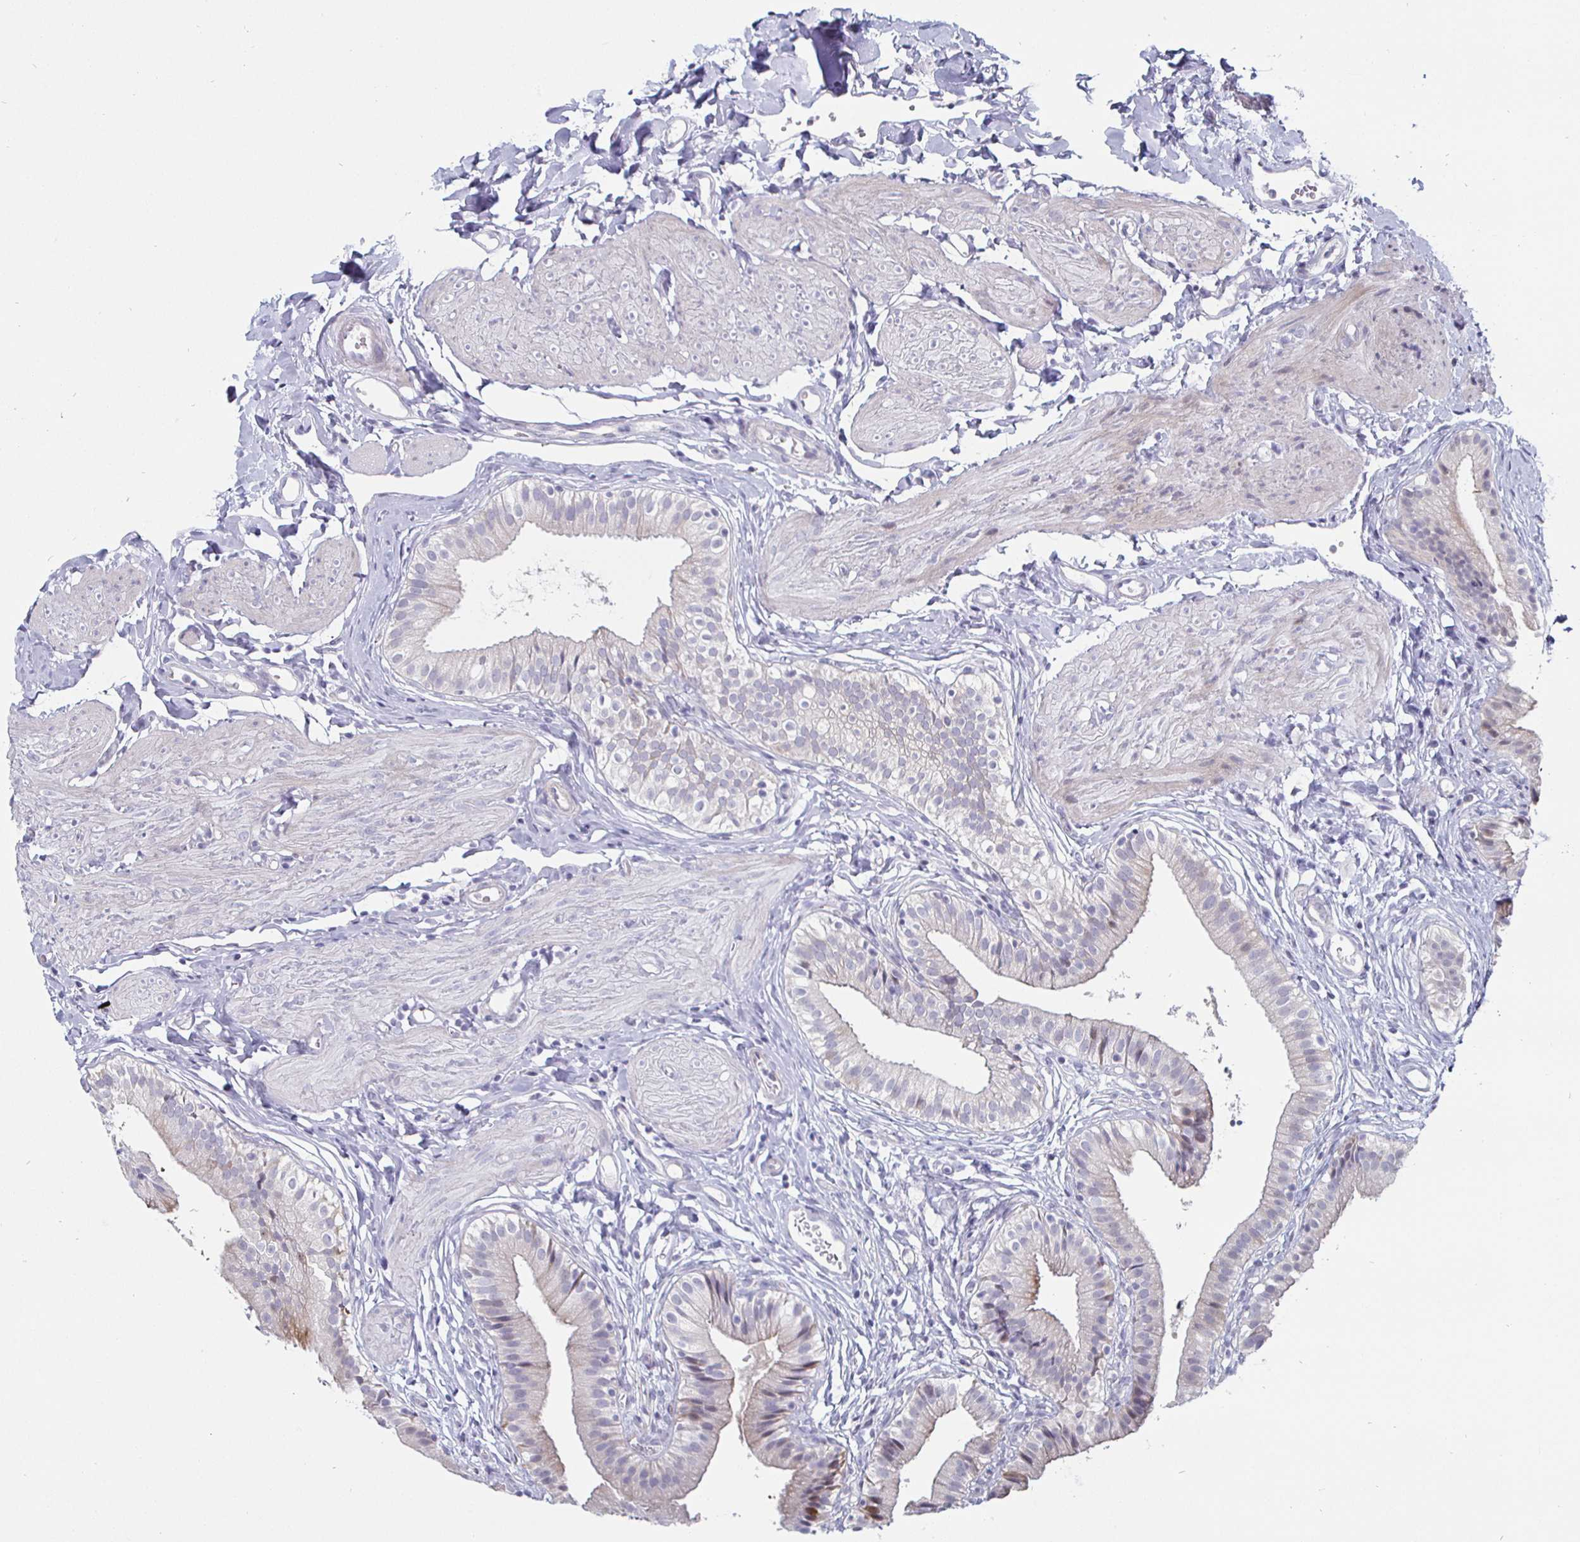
{"staining": {"intensity": "weak", "quantity": "<25%", "location": "cytoplasmic/membranous"}, "tissue": "gallbladder", "cell_type": "Glandular cells", "image_type": "normal", "snomed": [{"axis": "morphology", "description": "Normal tissue, NOS"}, {"axis": "topography", "description": "Gallbladder"}], "caption": "Histopathology image shows no significant protein expression in glandular cells of normal gallbladder.", "gene": "DMRTB1", "patient": {"sex": "female", "age": 47}}